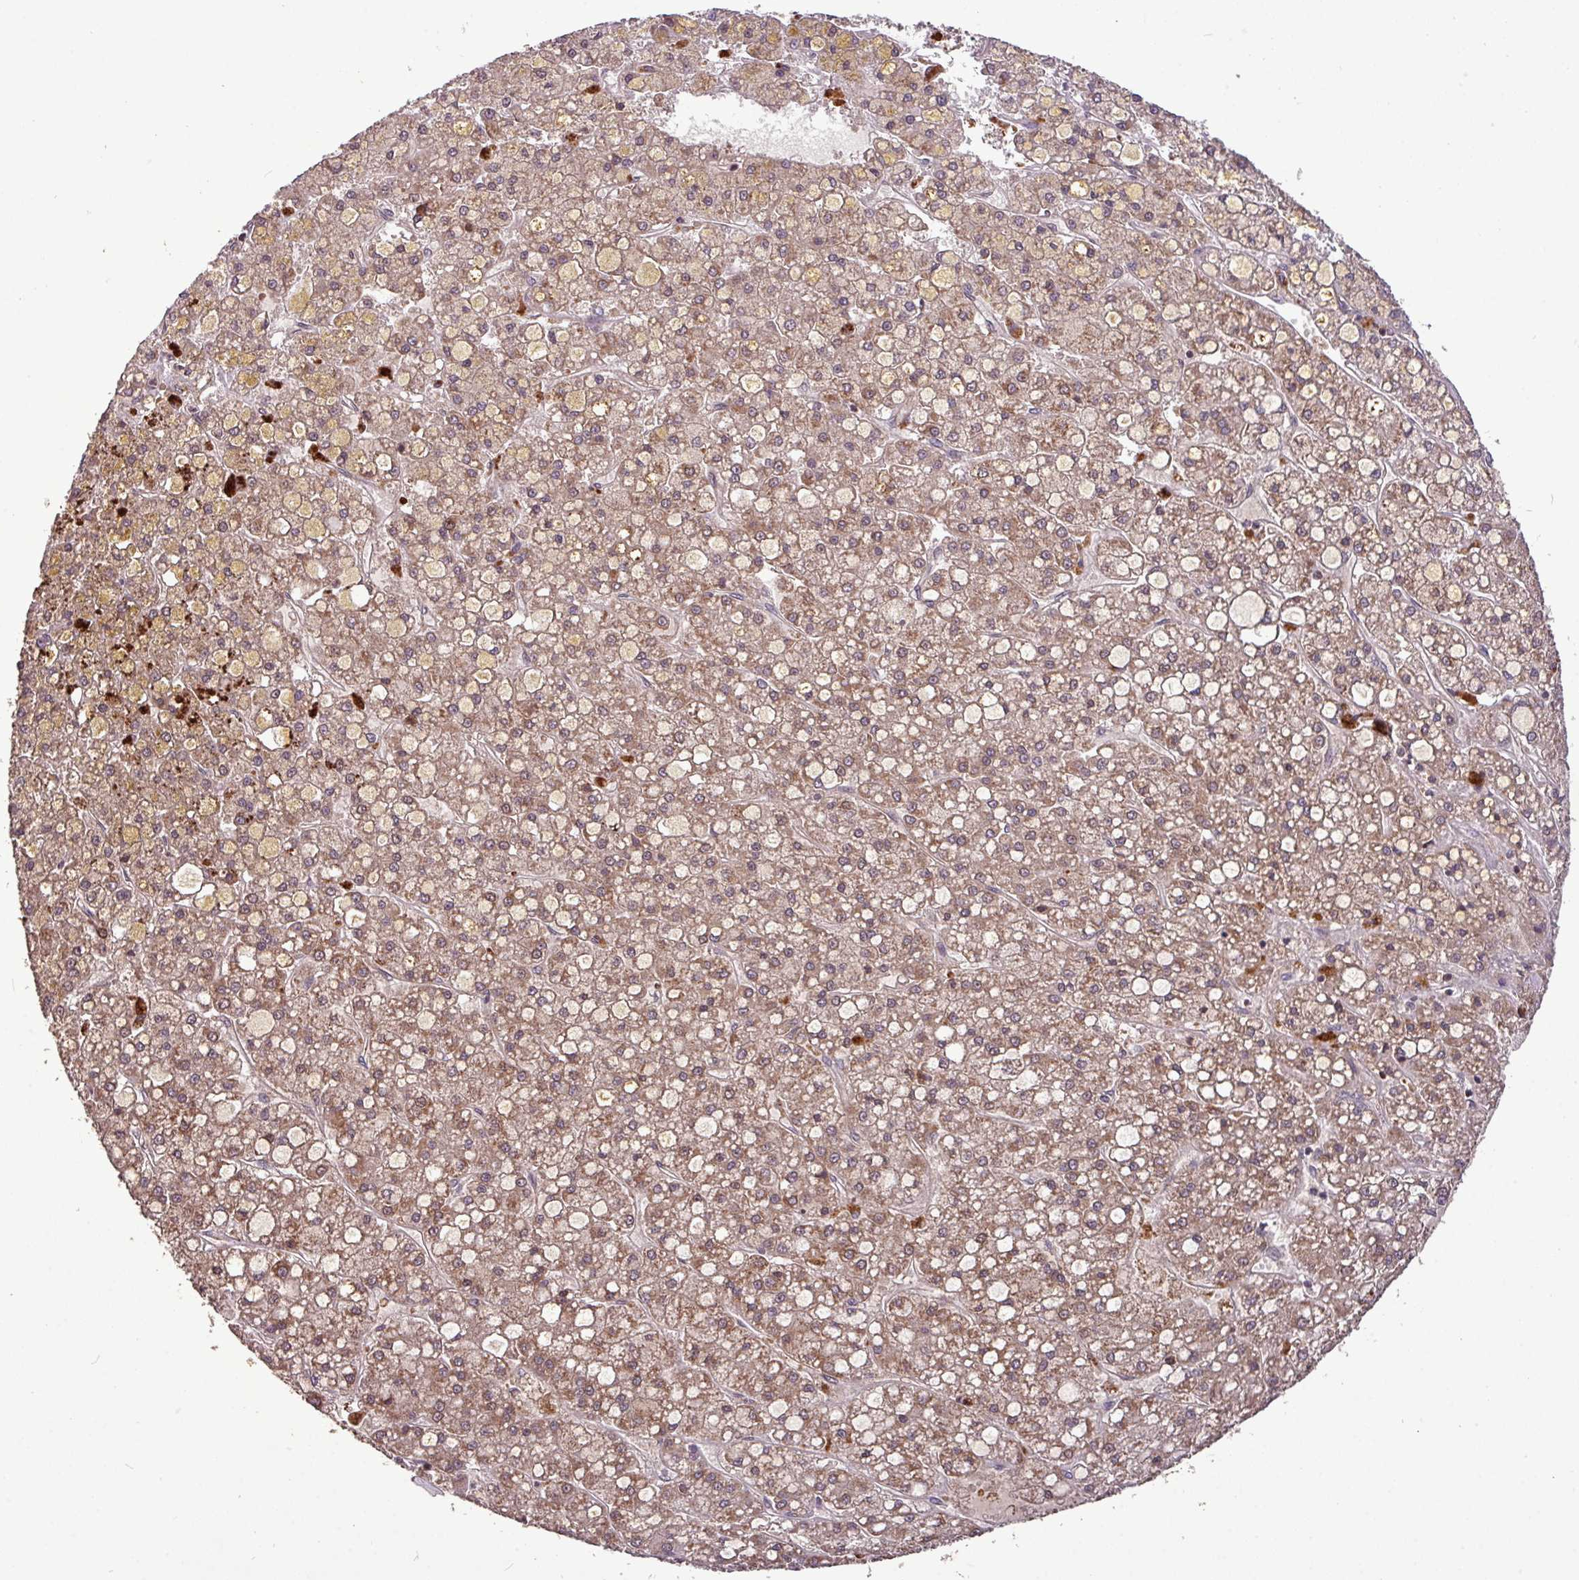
{"staining": {"intensity": "moderate", "quantity": ">75%", "location": "cytoplasmic/membranous,nuclear"}, "tissue": "liver cancer", "cell_type": "Tumor cells", "image_type": "cancer", "snomed": [{"axis": "morphology", "description": "Carcinoma, Hepatocellular, NOS"}, {"axis": "topography", "description": "Liver"}], "caption": "Liver cancer tissue reveals moderate cytoplasmic/membranous and nuclear staining in about >75% of tumor cells, visualized by immunohistochemistry.", "gene": "YPEL3", "patient": {"sex": "male", "age": 67}}